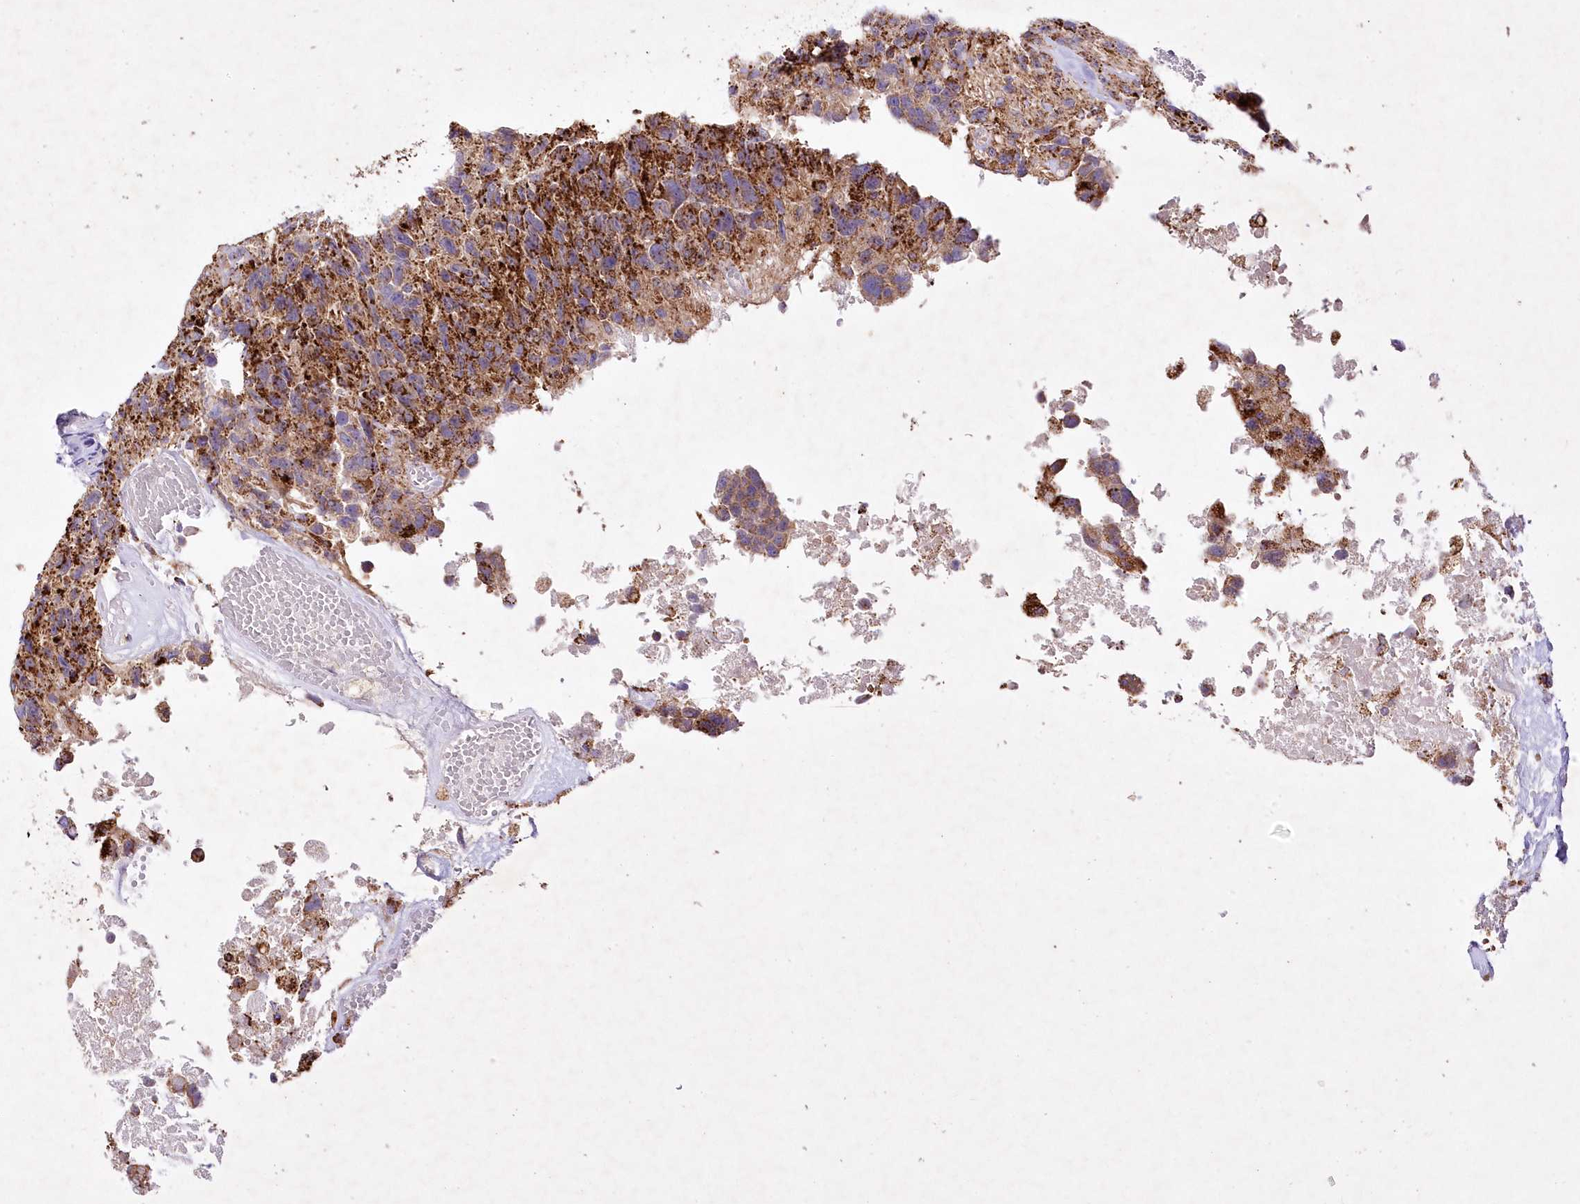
{"staining": {"intensity": "moderate", "quantity": ">75%", "location": "cytoplasmic/membranous"}, "tissue": "glioma", "cell_type": "Tumor cells", "image_type": "cancer", "snomed": [{"axis": "morphology", "description": "Glioma, malignant, High grade"}, {"axis": "topography", "description": "Brain"}], "caption": "Protein positivity by IHC reveals moderate cytoplasmic/membranous positivity in about >75% of tumor cells in malignant high-grade glioma.", "gene": "ASNSD1", "patient": {"sex": "male", "age": 69}}